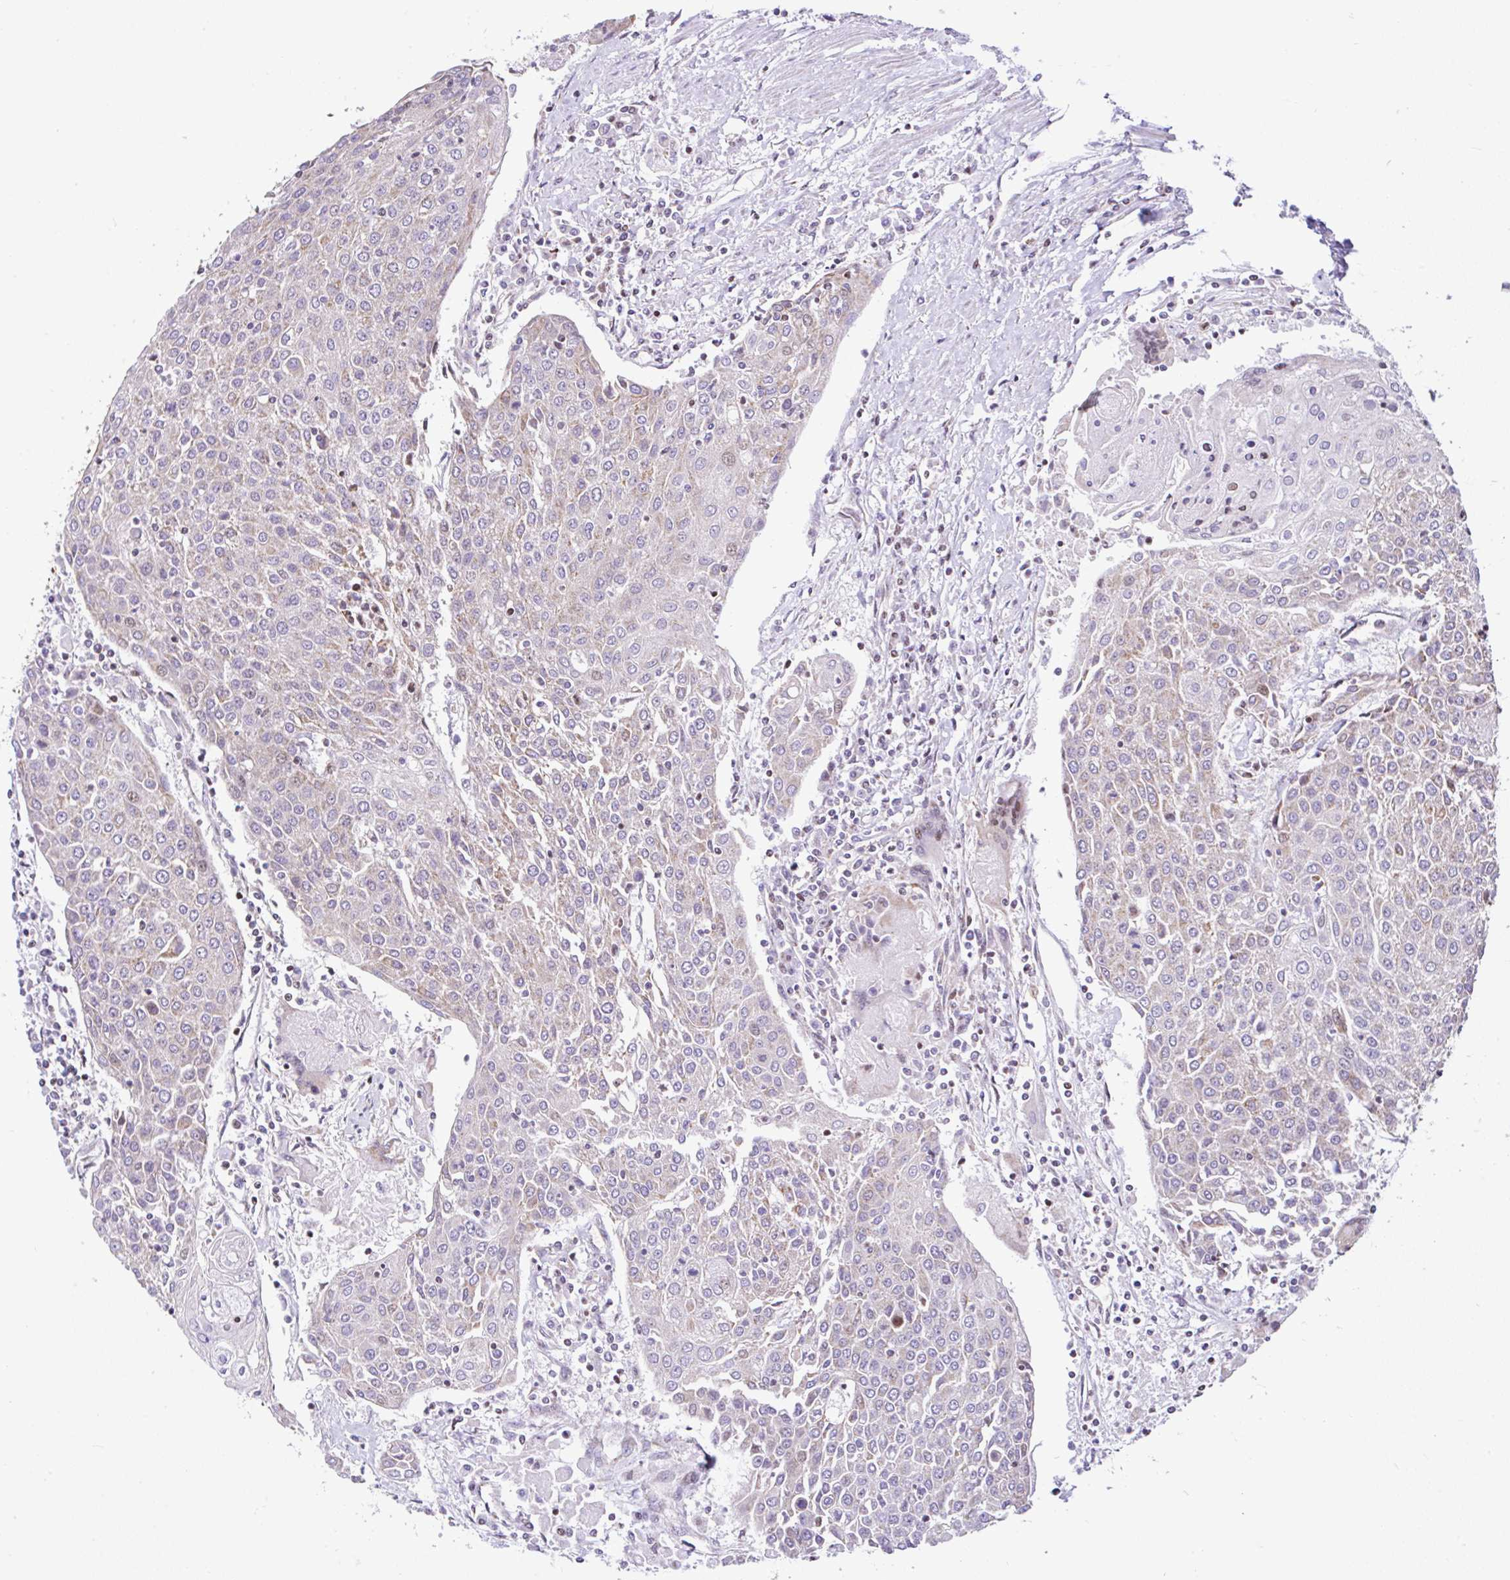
{"staining": {"intensity": "weak", "quantity": "<25%", "location": "cytoplasmic/membranous"}, "tissue": "urothelial cancer", "cell_type": "Tumor cells", "image_type": "cancer", "snomed": [{"axis": "morphology", "description": "Urothelial carcinoma, High grade"}, {"axis": "topography", "description": "Urinary bladder"}], "caption": "Histopathology image shows no significant protein positivity in tumor cells of urothelial cancer.", "gene": "FIGNL1", "patient": {"sex": "female", "age": 85}}